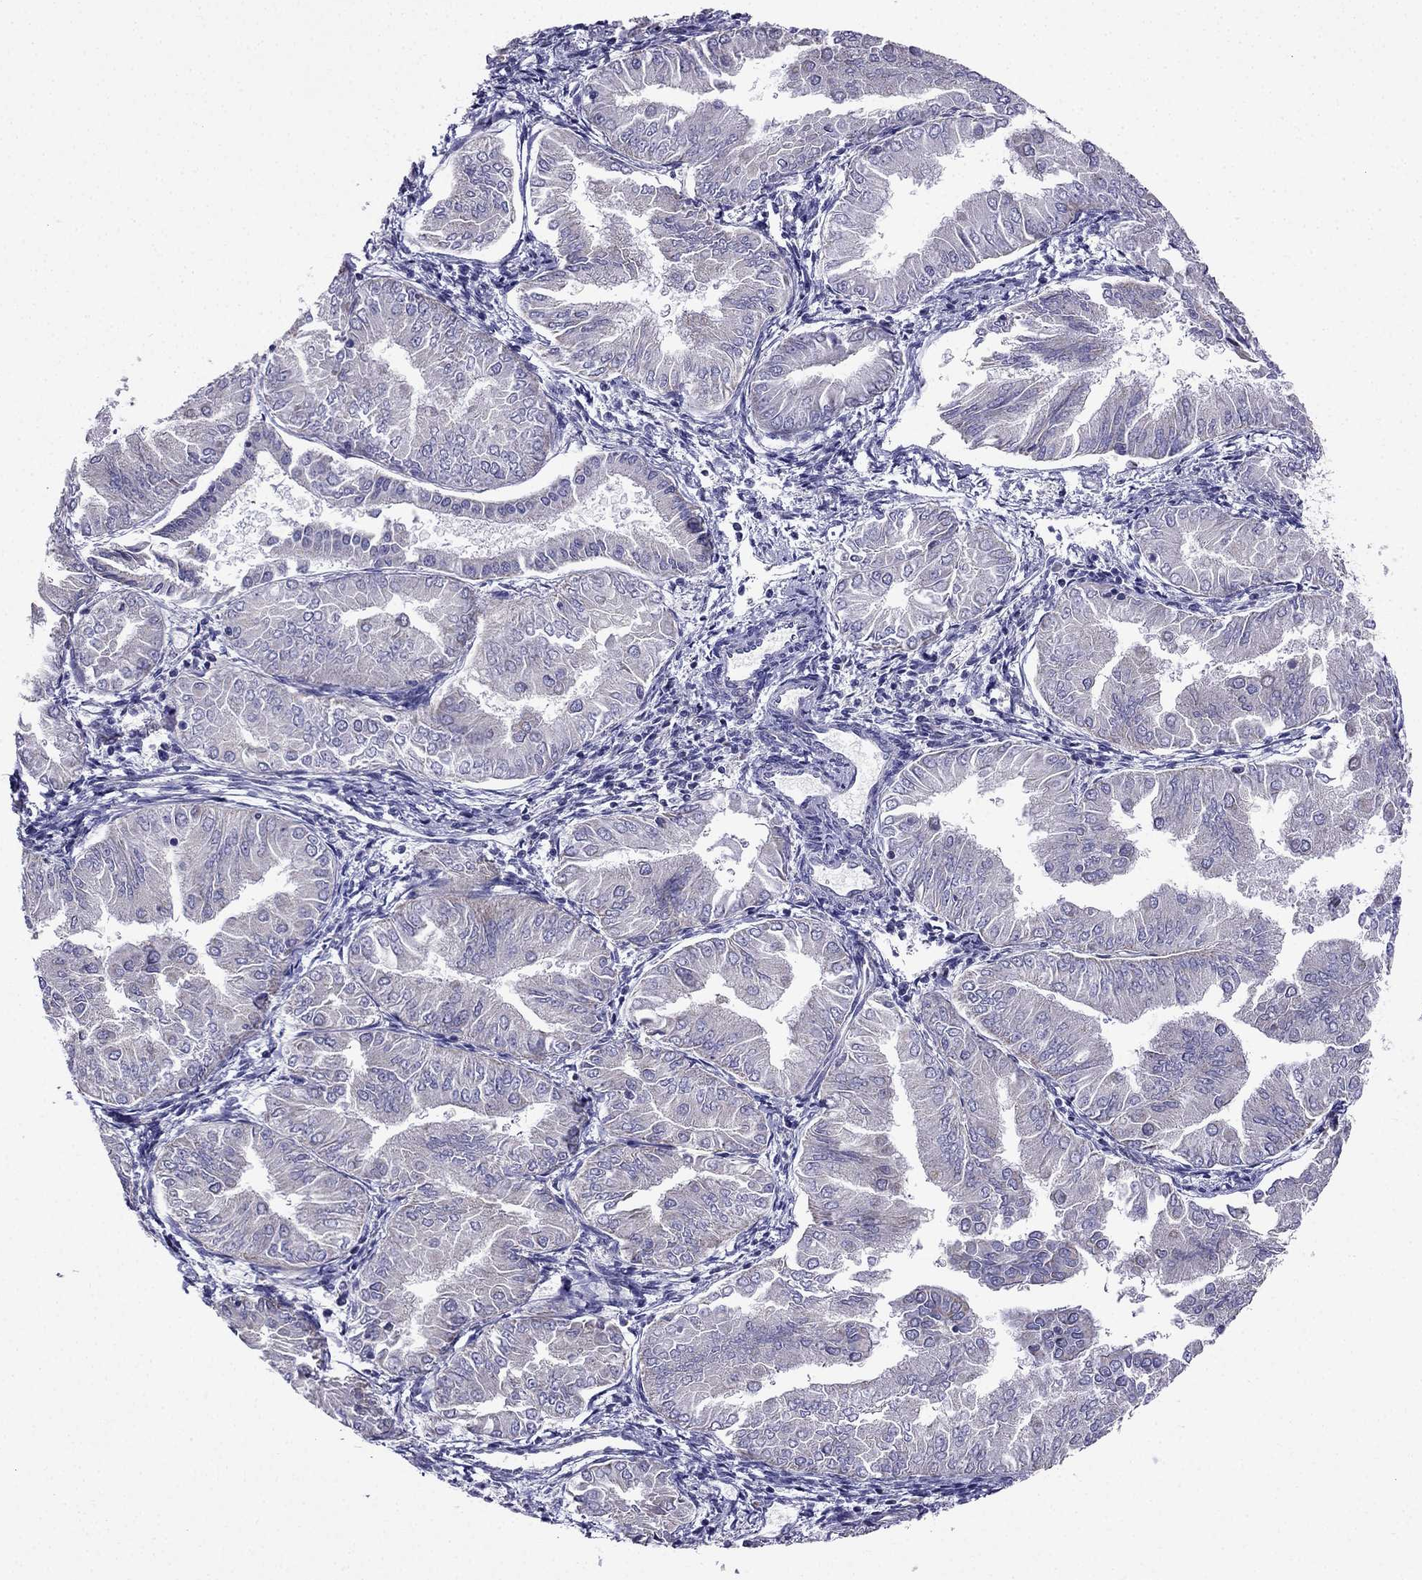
{"staining": {"intensity": "negative", "quantity": "none", "location": "none"}, "tissue": "endometrial cancer", "cell_type": "Tumor cells", "image_type": "cancer", "snomed": [{"axis": "morphology", "description": "Adenocarcinoma, NOS"}, {"axis": "topography", "description": "Endometrium"}], "caption": "High magnification brightfield microscopy of endometrial cancer (adenocarcinoma) stained with DAB (3,3'-diaminobenzidine) (brown) and counterstained with hematoxylin (blue): tumor cells show no significant expression.", "gene": "KIF5A", "patient": {"sex": "female", "age": 53}}